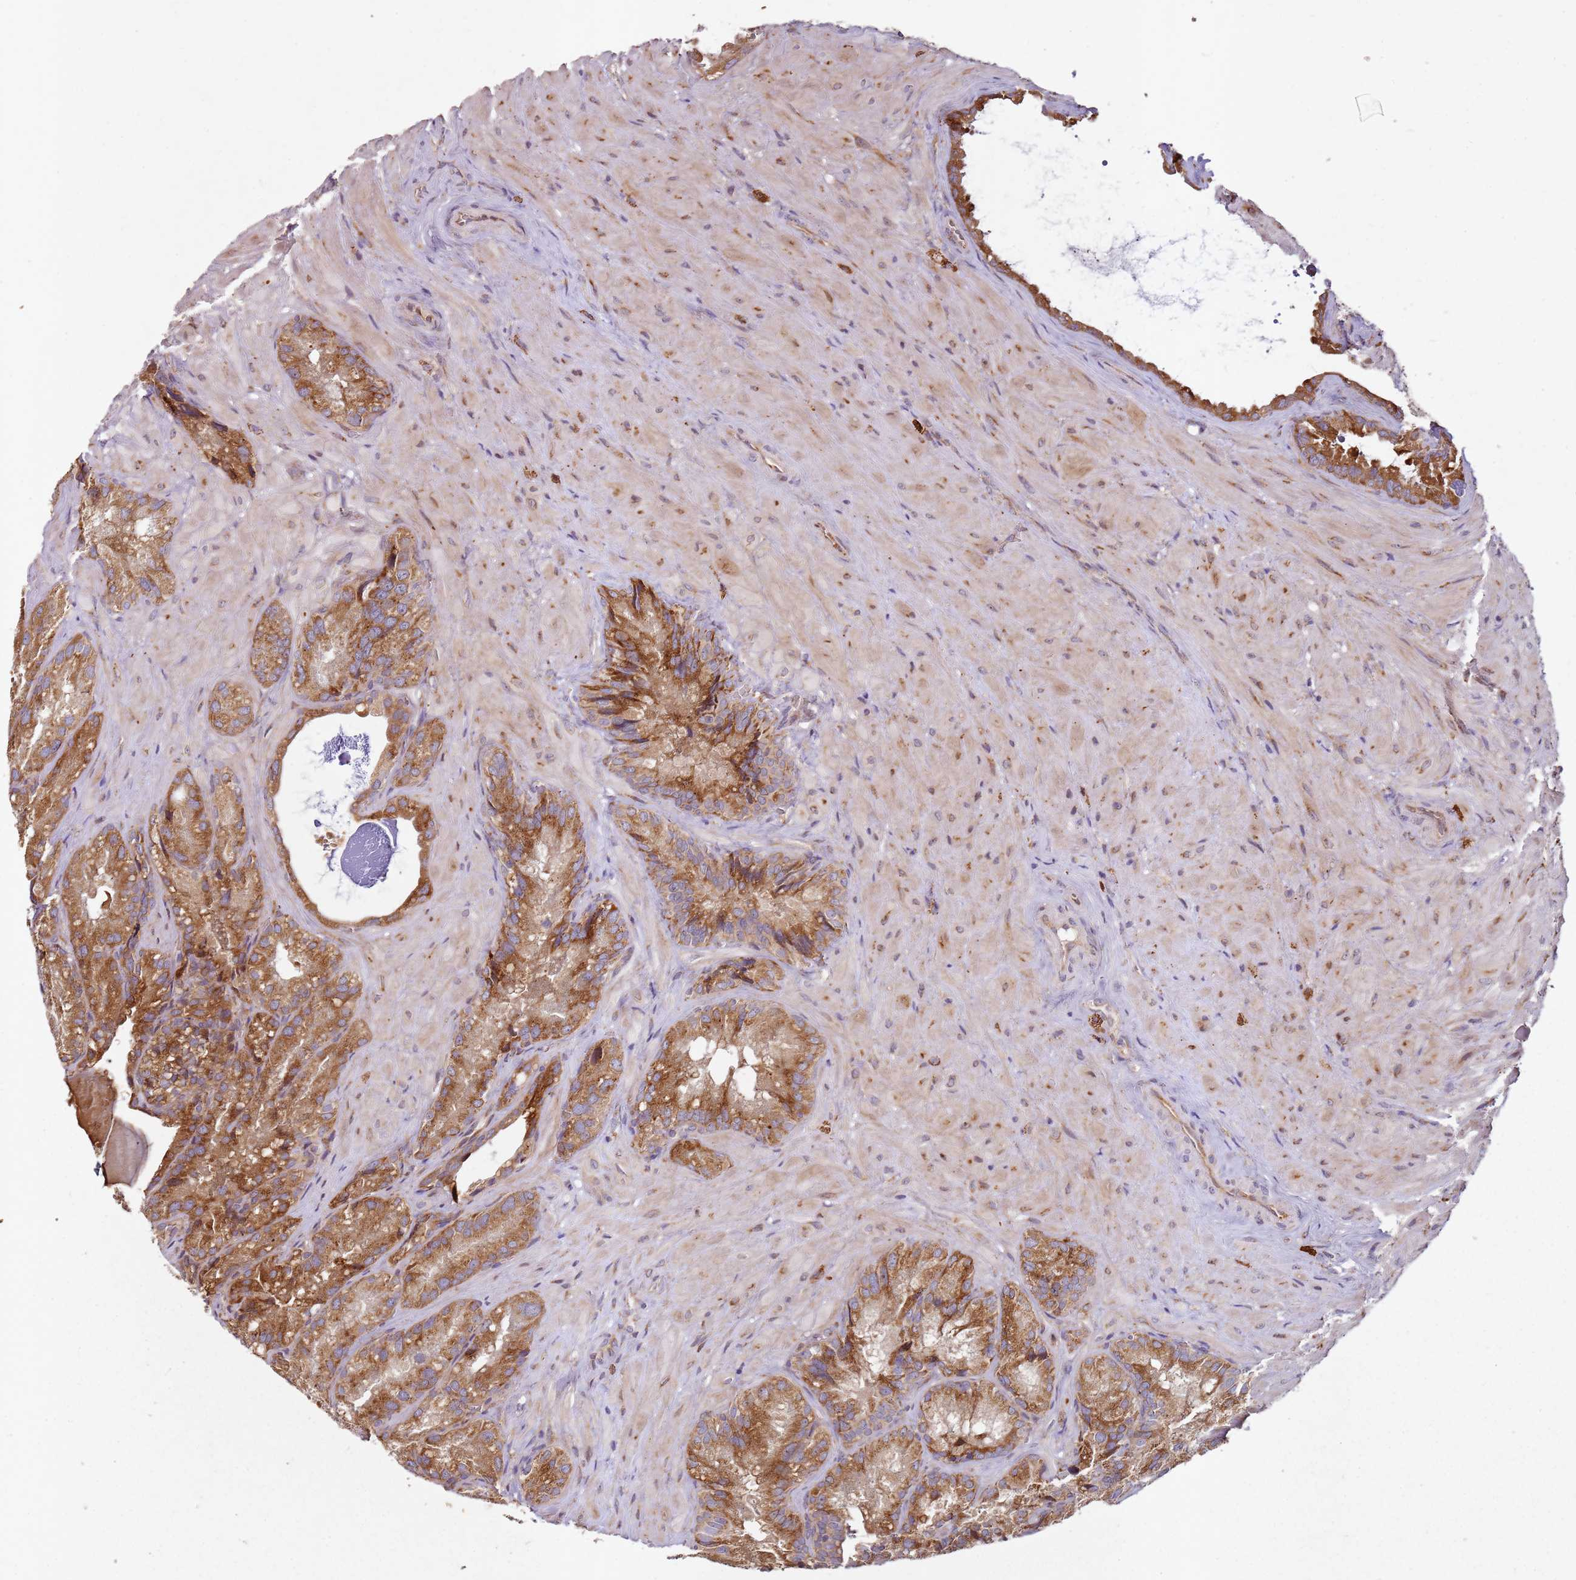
{"staining": {"intensity": "moderate", "quantity": ">75%", "location": "cytoplasmic/membranous"}, "tissue": "seminal vesicle", "cell_type": "Glandular cells", "image_type": "normal", "snomed": [{"axis": "morphology", "description": "Normal tissue, NOS"}, {"axis": "topography", "description": "Seminal veicle"}], "caption": "Approximately >75% of glandular cells in normal seminal vesicle display moderate cytoplasmic/membranous protein expression as visualized by brown immunohistochemical staining.", "gene": "ARFRP1", "patient": {"sex": "male", "age": 62}}